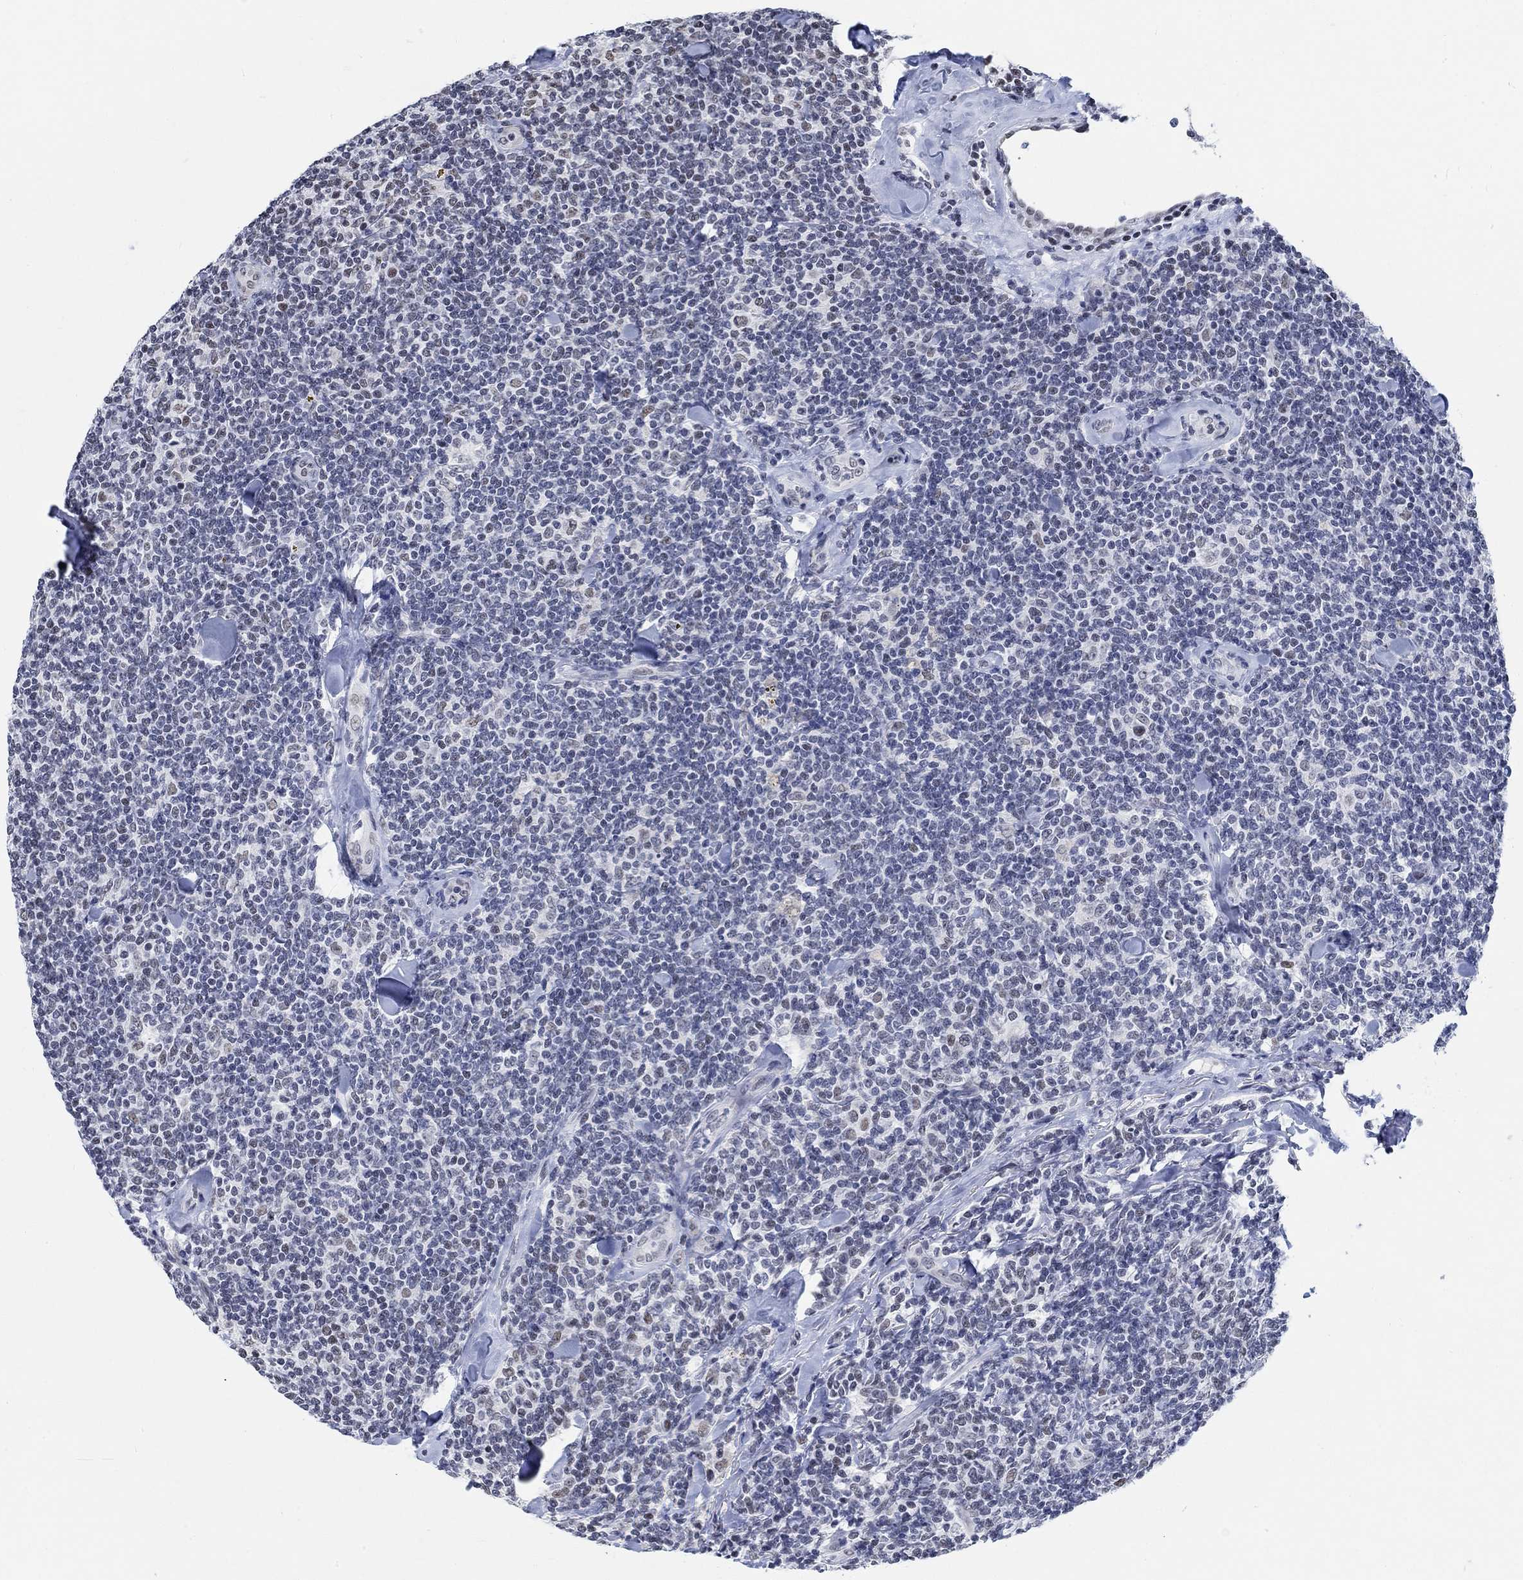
{"staining": {"intensity": "negative", "quantity": "none", "location": "none"}, "tissue": "lymphoma", "cell_type": "Tumor cells", "image_type": "cancer", "snomed": [{"axis": "morphology", "description": "Malignant lymphoma, non-Hodgkin's type, Low grade"}, {"axis": "topography", "description": "Lymph node"}], "caption": "Human lymphoma stained for a protein using IHC reveals no staining in tumor cells.", "gene": "KCNH8", "patient": {"sex": "female", "age": 56}}